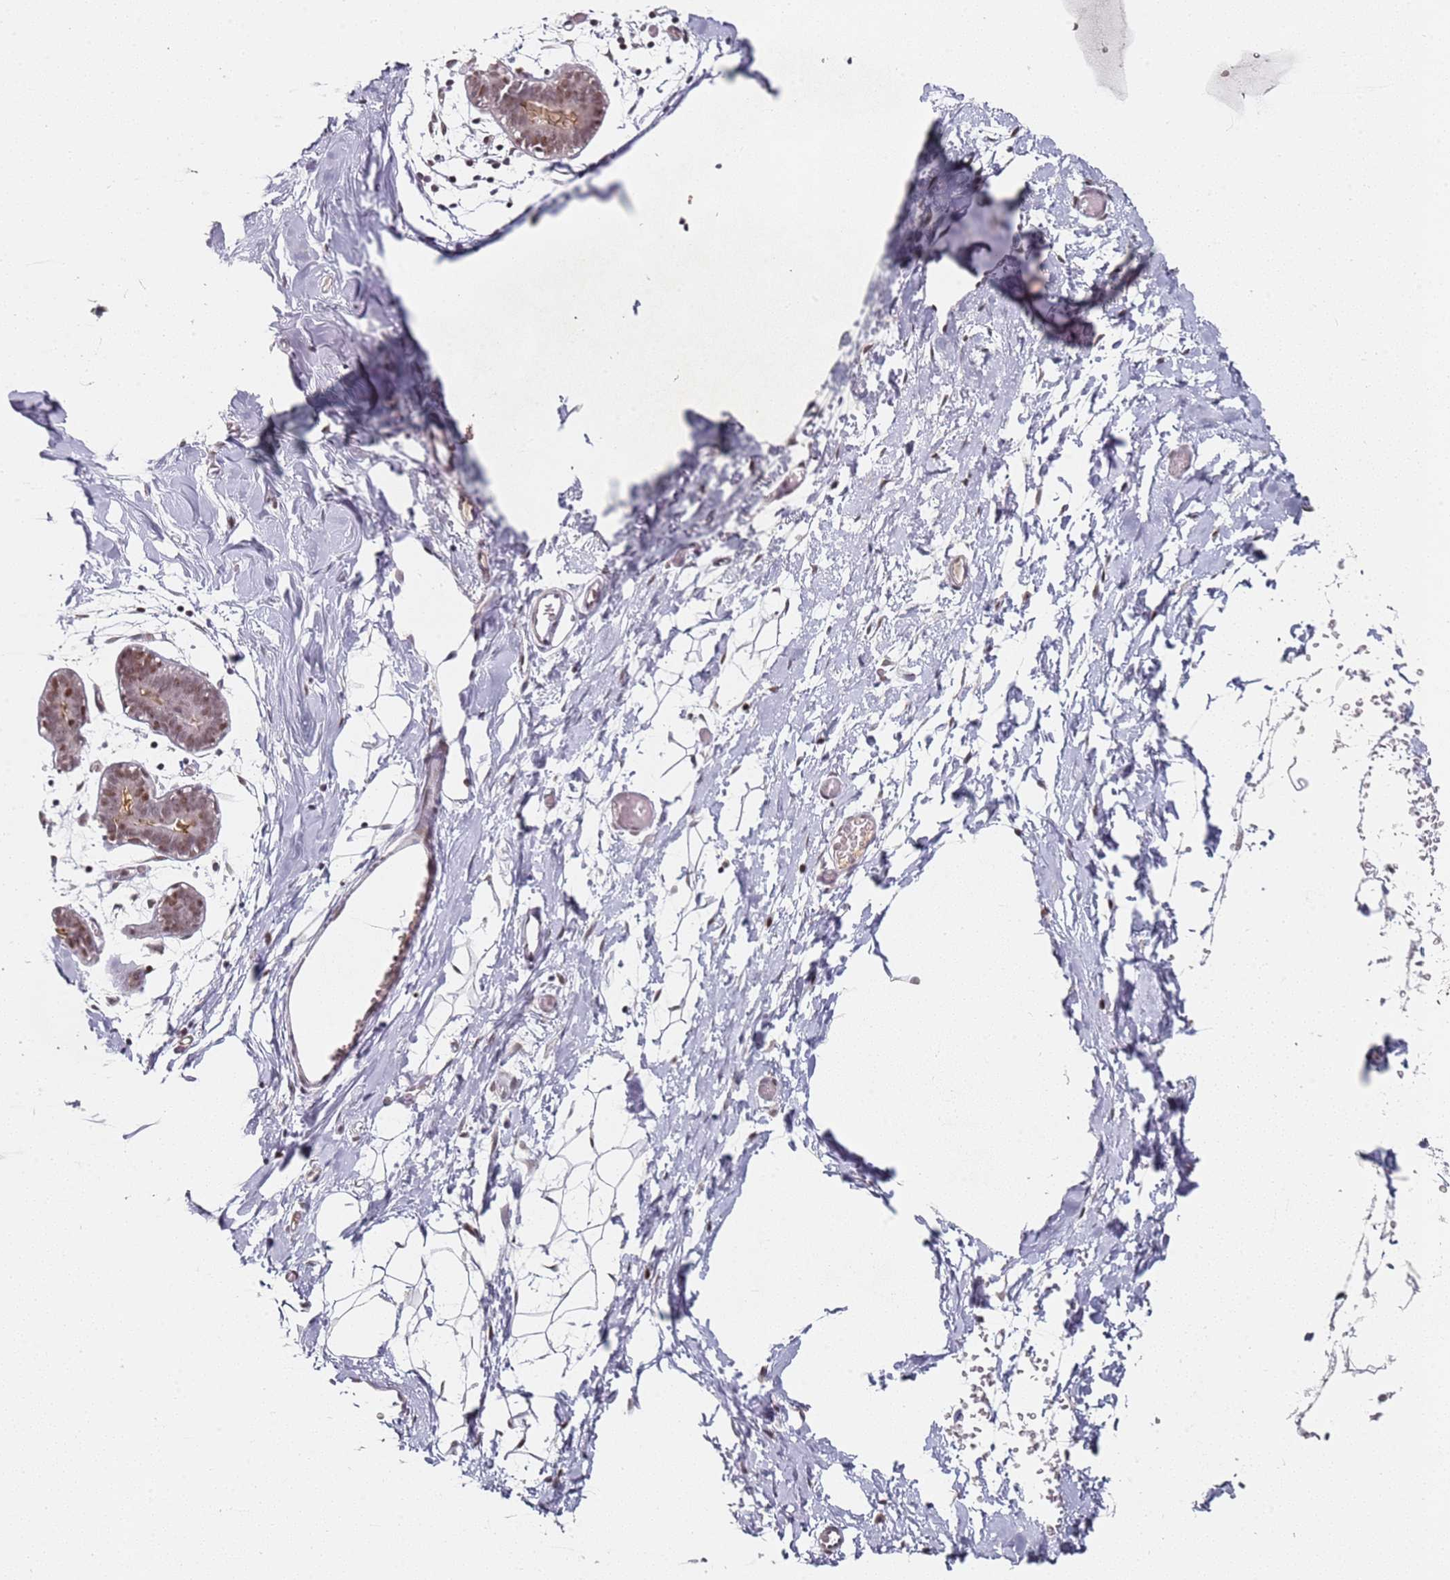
{"staining": {"intensity": "negative", "quantity": "none", "location": "none"}, "tissue": "breast", "cell_type": "Adipocytes", "image_type": "normal", "snomed": [{"axis": "morphology", "description": "Normal tissue, NOS"}, {"axis": "topography", "description": "Breast"}], "caption": "Benign breast was stained to show a protein in brown. There is no significant expression in adipocytes. The staining was performed using DAB to visualize the protein expression in brown, while the nuclei were stained in blue with hematoxylin (Magnification: 20x).", "gene": "ATF6B", "patient": {"sex": "female", "age": 27}}